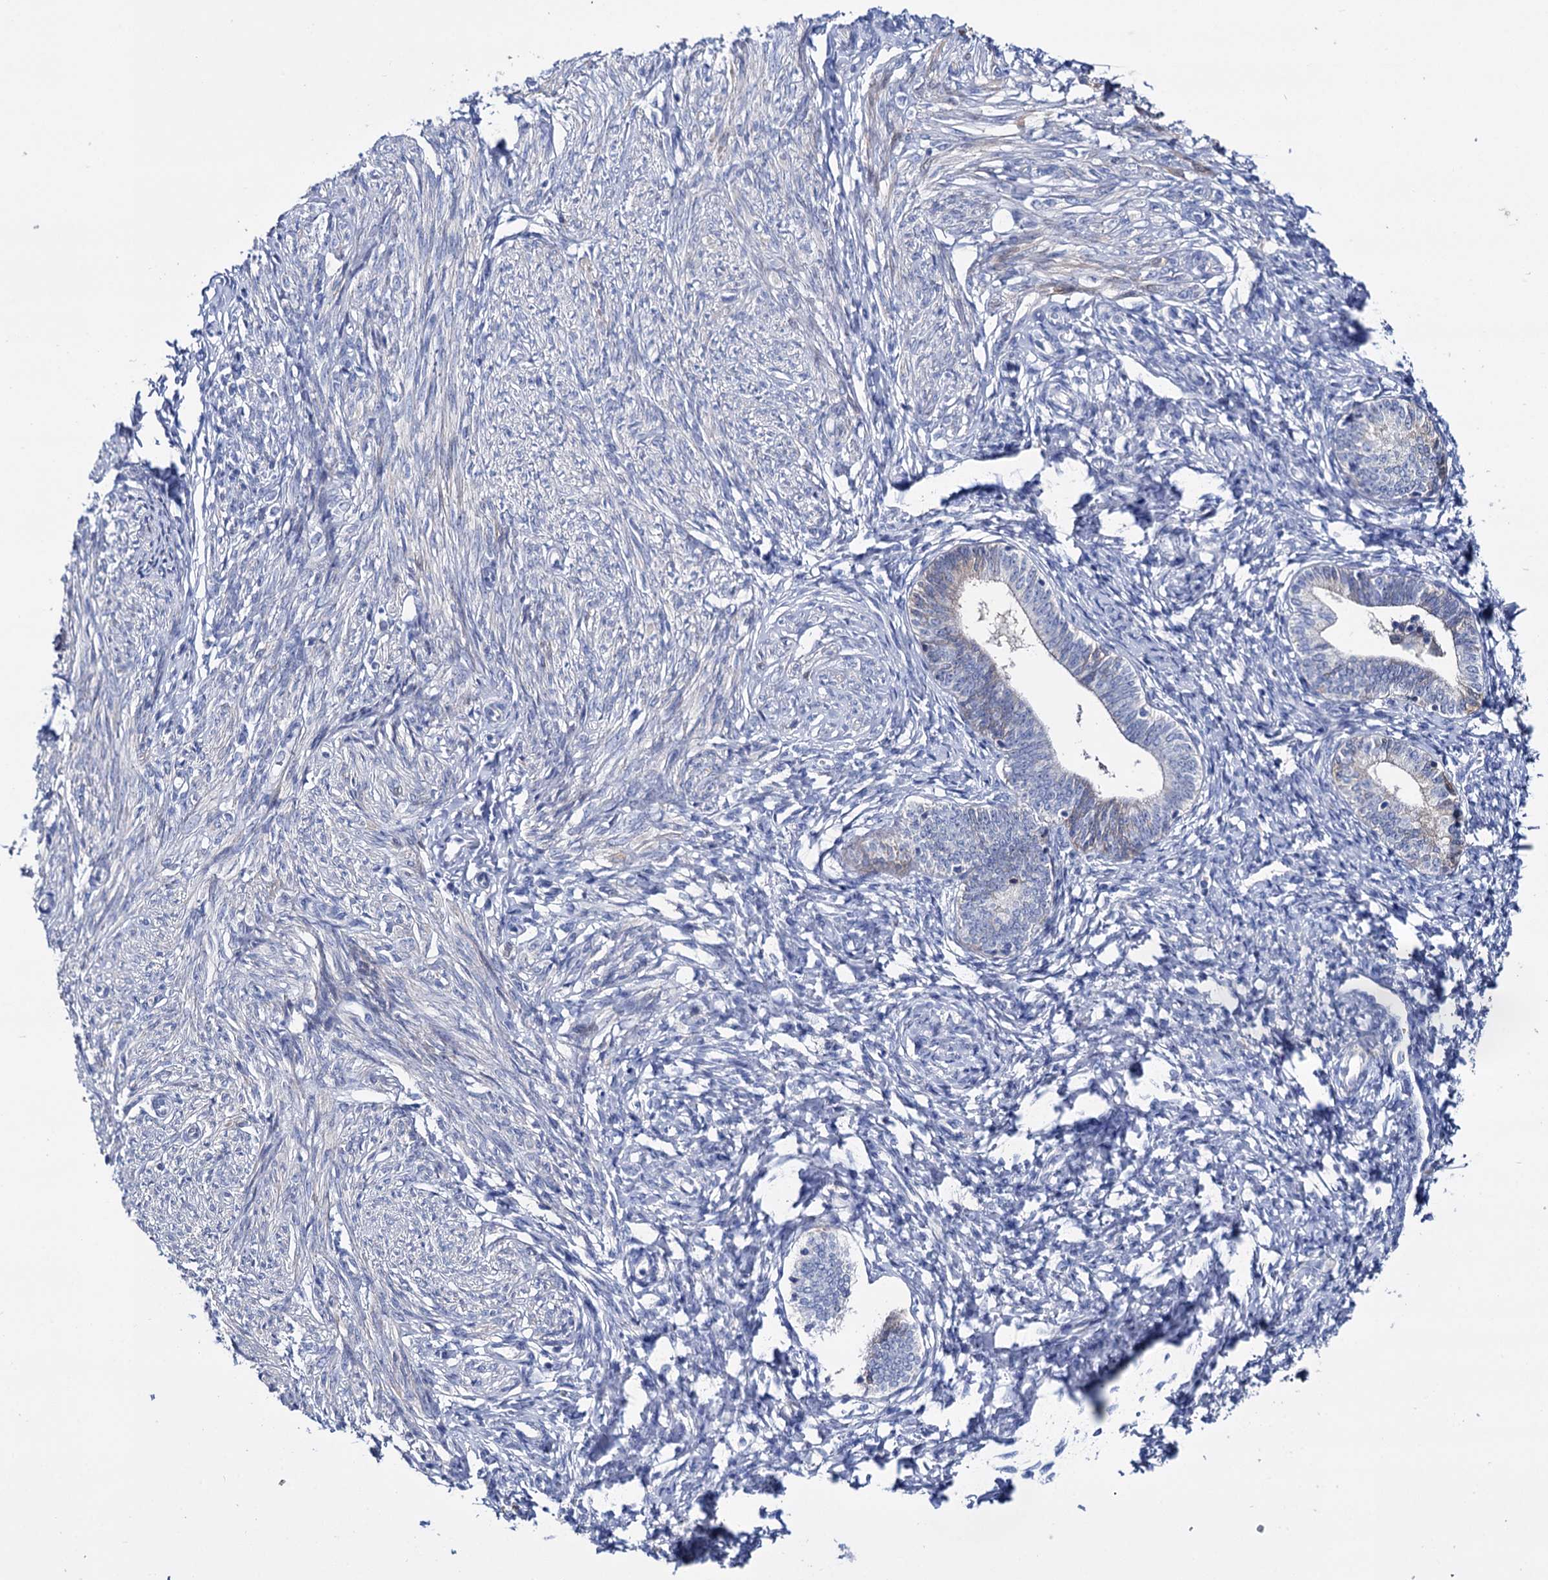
{"staining": {"intensity": "negative", "quantity": "none", "location": "none"}, "tissue": "endometrium", "cell_type": "Cells in endometrial stroma", "image_type": "normal", "snomed": [{"axis": "morphology", "description": "Normal tissue, NOS"}, {"axis": "topography", "description": "Endometrium"}], "caption": "DAB immunohistochemical staining of benign human endometrium displays no significant expression in cells in endometrial stroma.", "gene": "PPP1R32", "patient": {"sex": "female", "age": 72}}